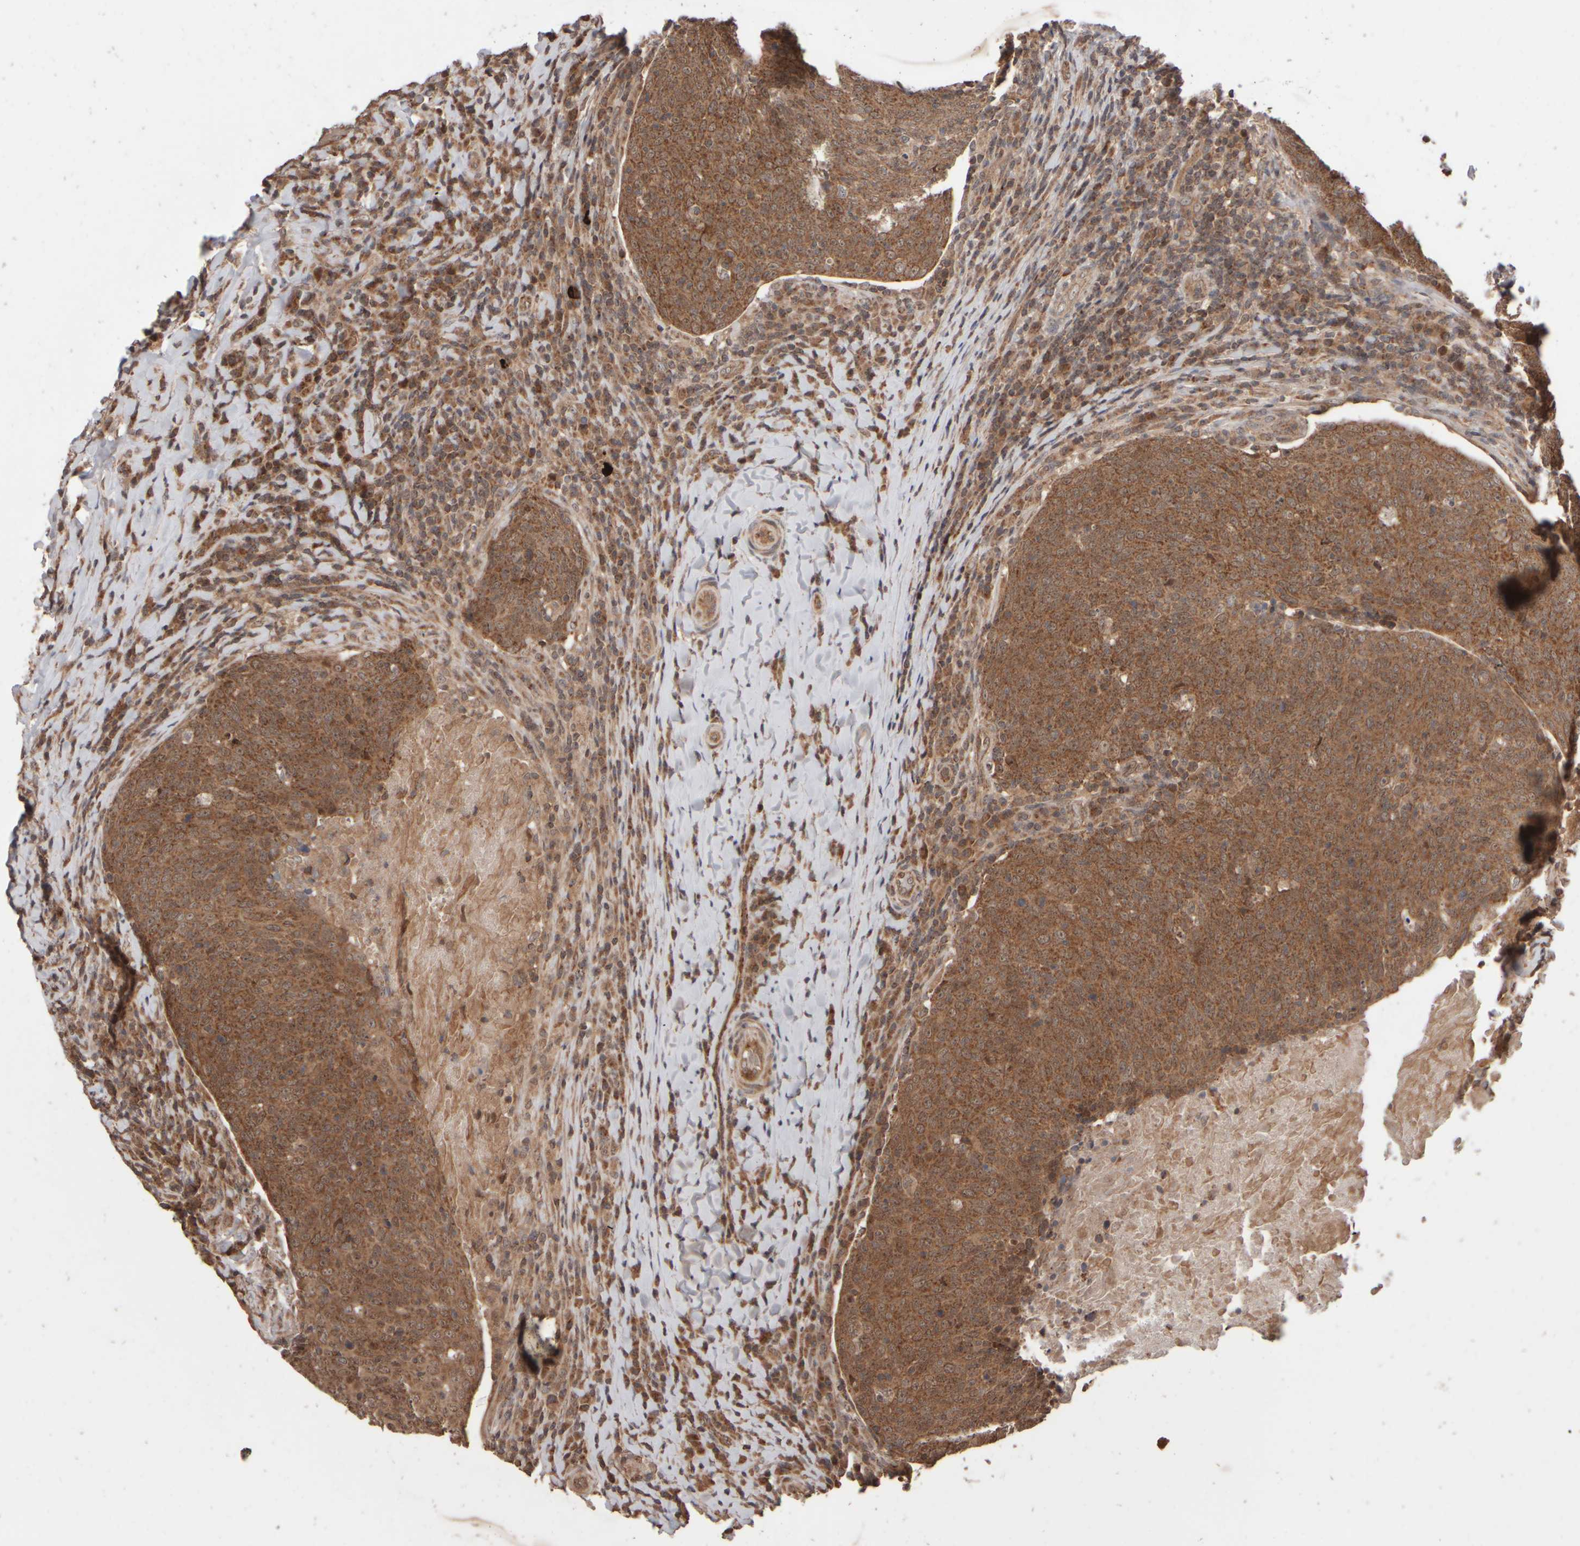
{"staining": {"intensity": "moderate", "quantity": ">75%", "location": "cytoplasmic/membranous,nuclear"}, "tissue": "head and neck cancer", "cell_type": "Tumor cells", "image_type": "cancer", "snomed": [{"axis": "morphology", "description": "Squamous cell carcinoma, NOS"}, {"axis": "morphology", "description": "Squamous cell carcinoma, metastatic, NOS"}, {"axis": "topography", "description": "Lymph node"}, {"axis": "topography", "description": "Head-Neck"}], "caption": "Head and neck squamous cell carcinoma stained with DAB (3,3'-diaminobenzidine) immunohistochemistry (IHC) reveals medium levels of moderate cytoplasmic/membranous and nuclear positivity in about >75% of tumor cells.", "gene": "ABHD11", "patient": {"sex": "male", "age": 62}}